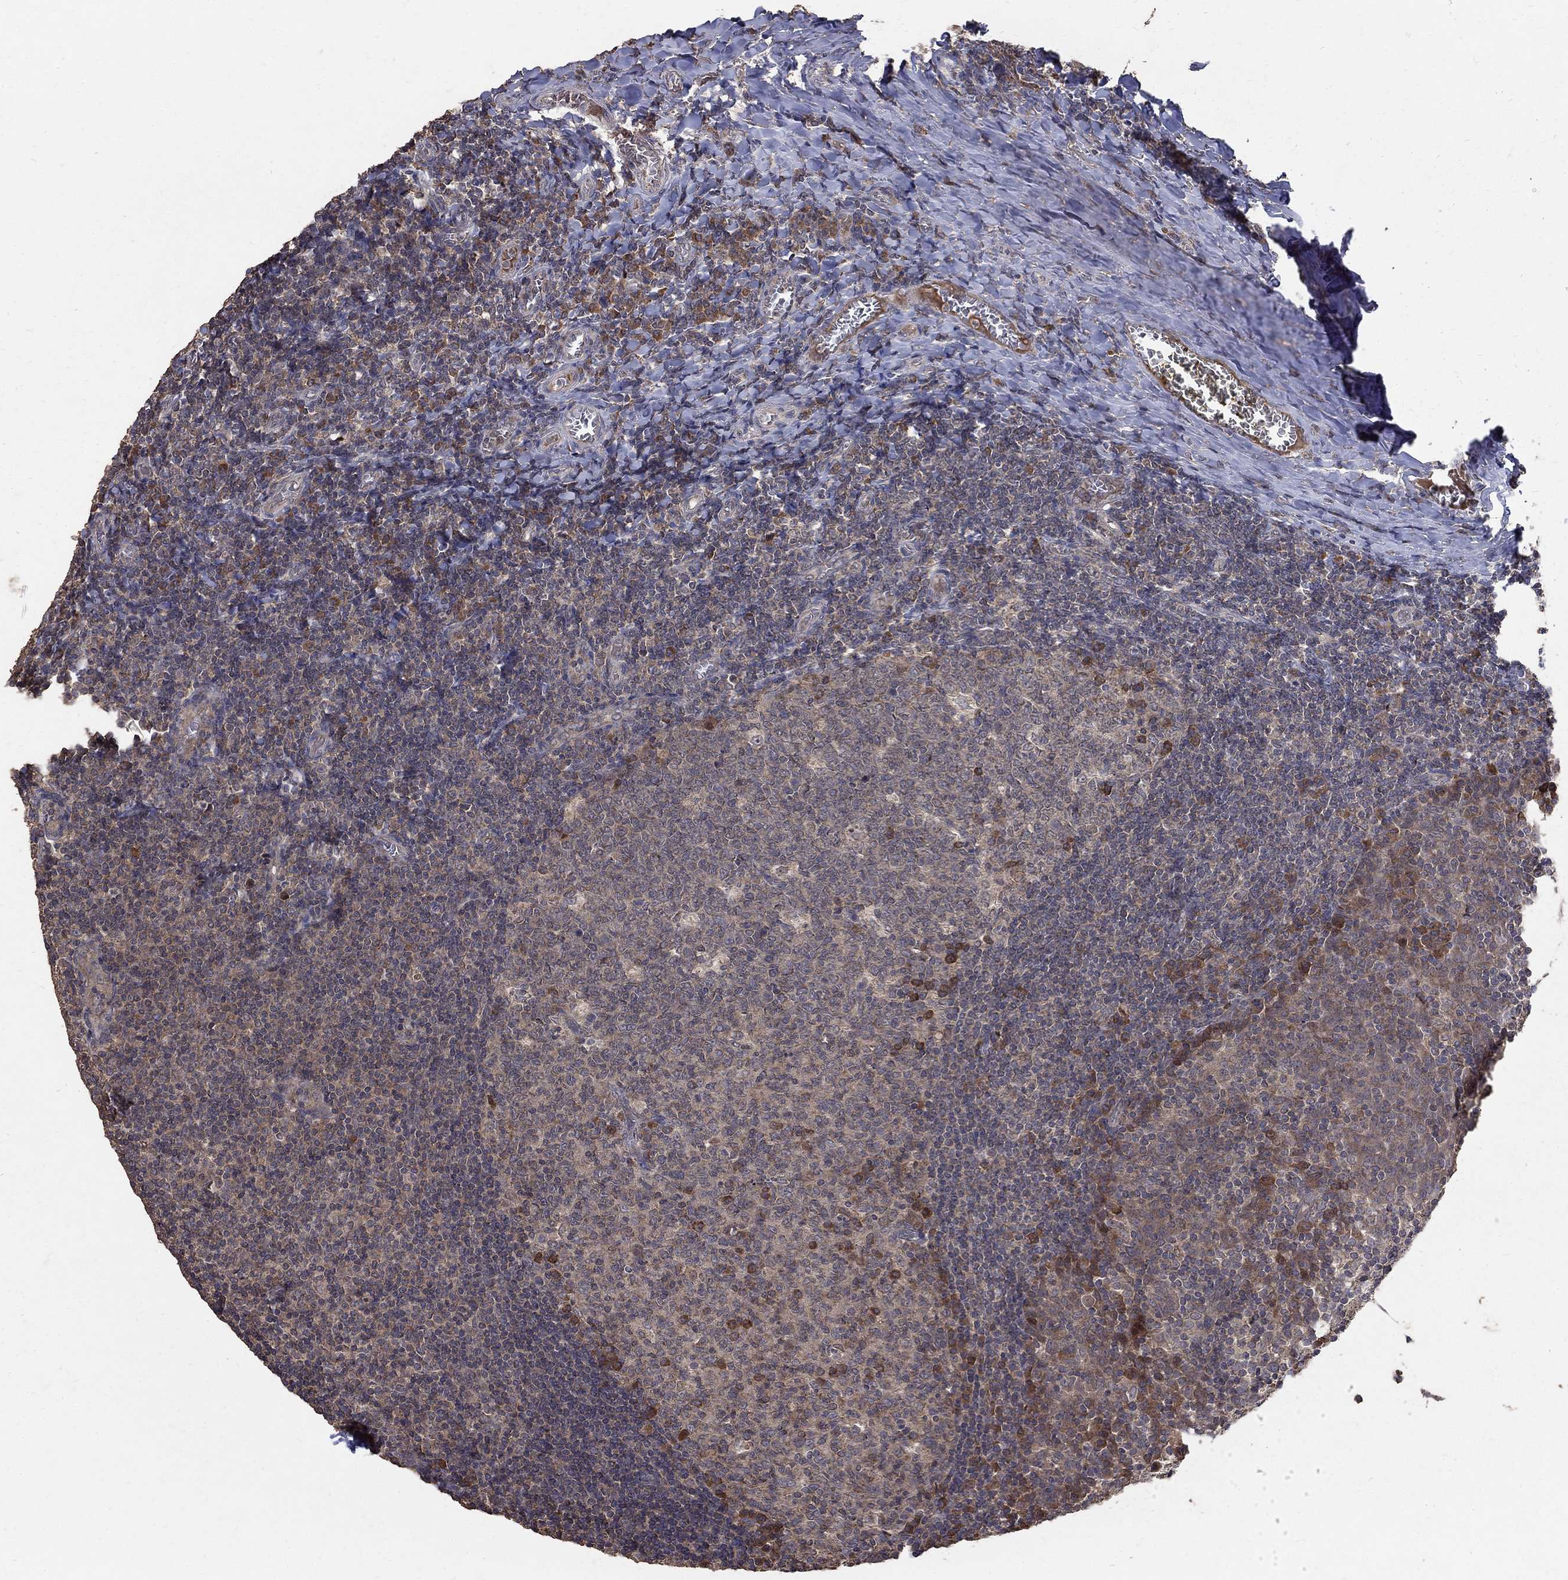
{"staining": {"intensity": "strong", "quantity": "<25%", "location": "cytoplasmic/membranous"}, "tissue": "tonsil", "cell_type": "Germinal center cells", "image_type": "normal", "snomed": [{"axis": "morphology", "description": "Normal tissue, NOS"}, {"axis": "topography", "description": "Tonsil"}], "caption": "This is an image of immunohistochemistry (IHC) staining of benign tonsil, which shows strong positivity in the cytoplasmic/membranous of germinal center cells.", "gene": "C17orf75", "patient": {"sex": "female", "age": 13}}